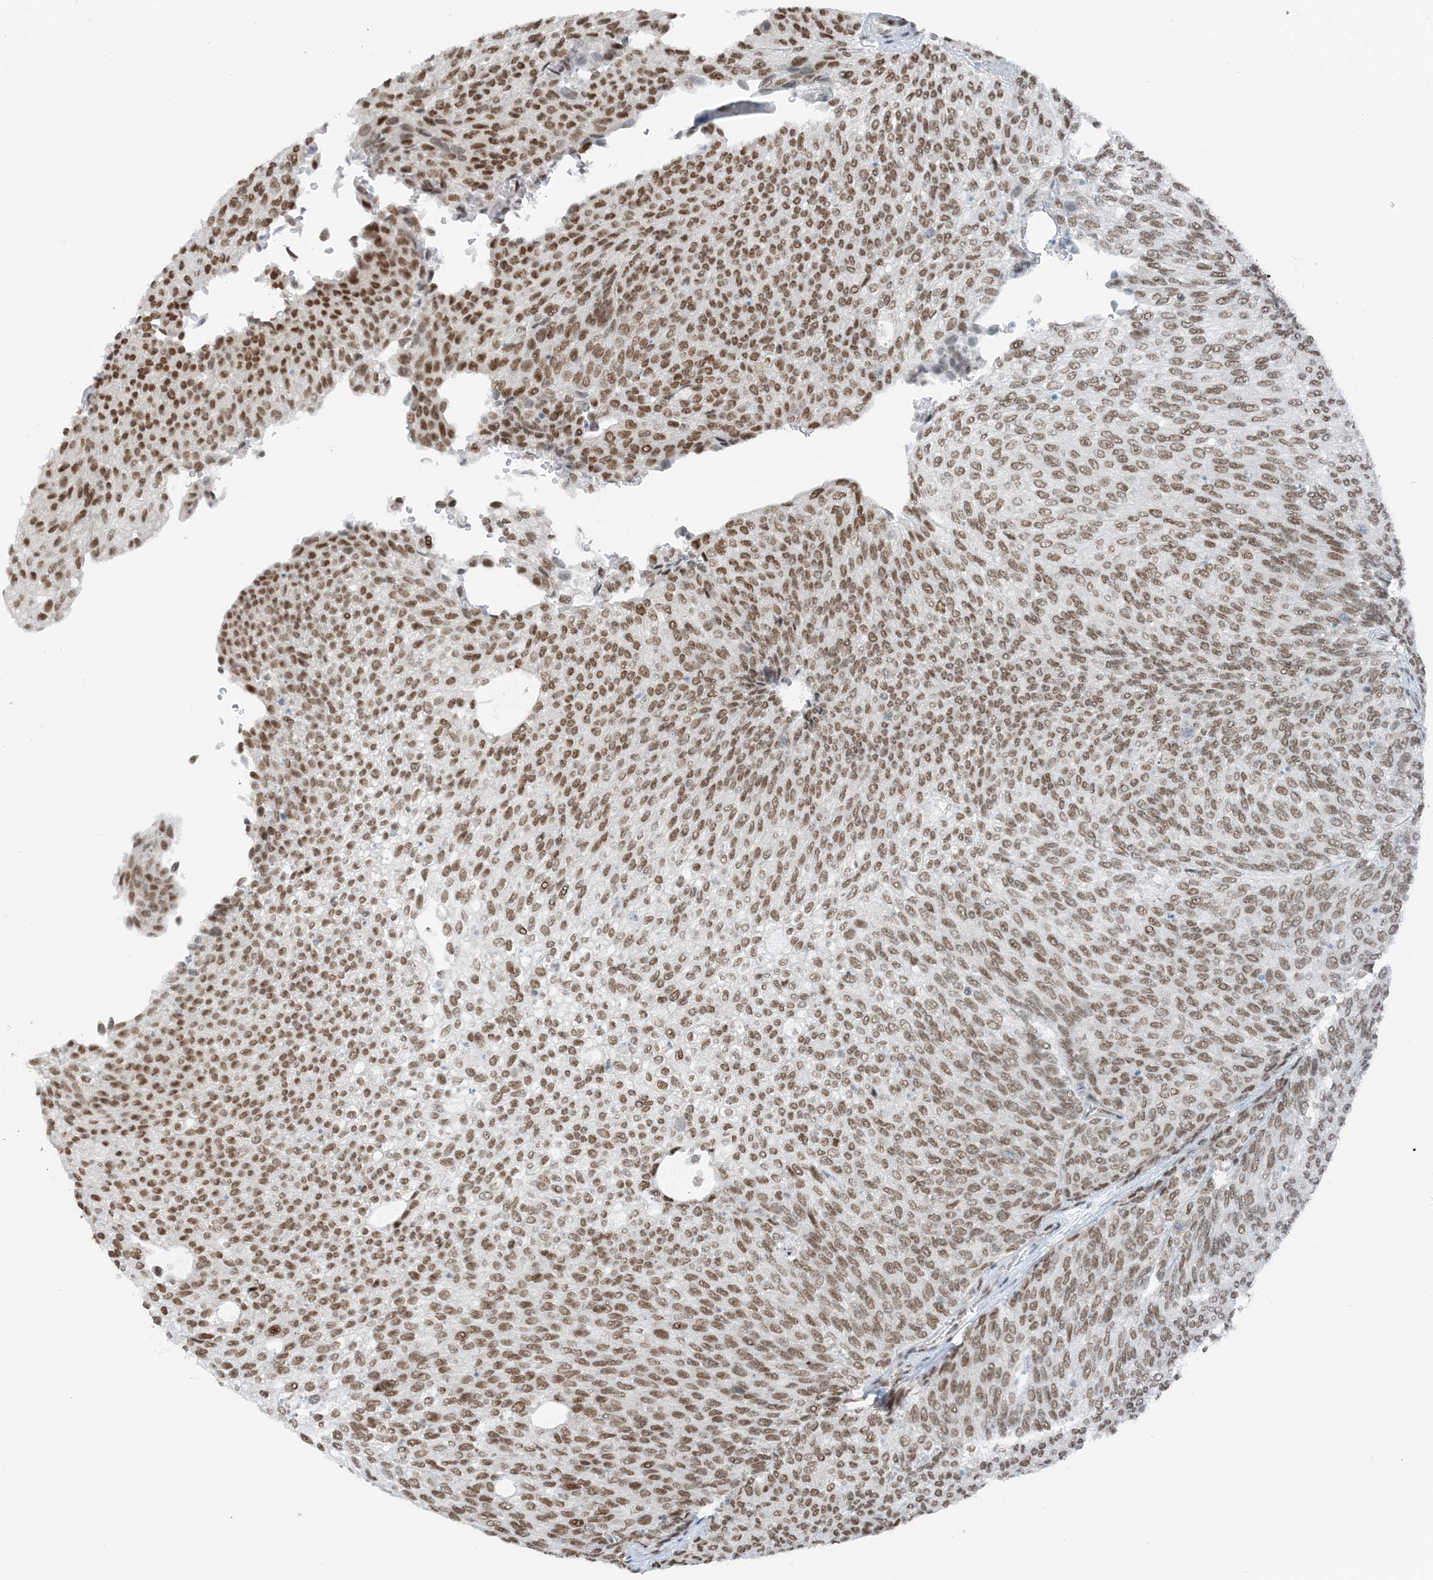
{"staining": {"intensity": "moderate", "quantity": ">75%", "location": "nuclear"}, "tissue": "urothelial cancer", "cell_type": "Tumor cells", "image_type": "cancer", "snomed": [{"axis": "morphology", "description": "Urothelial carcinoma, Low grade"}, {"axis": "topography", "description": "Urinary bladder"}], "caption": "A brown stain highlights moderate nuclear staining of a protein in low-grade urothelial carcinoma tumor cells.", "gene": "ZNF500", "patient": {"sex": "female", "age": 79}}